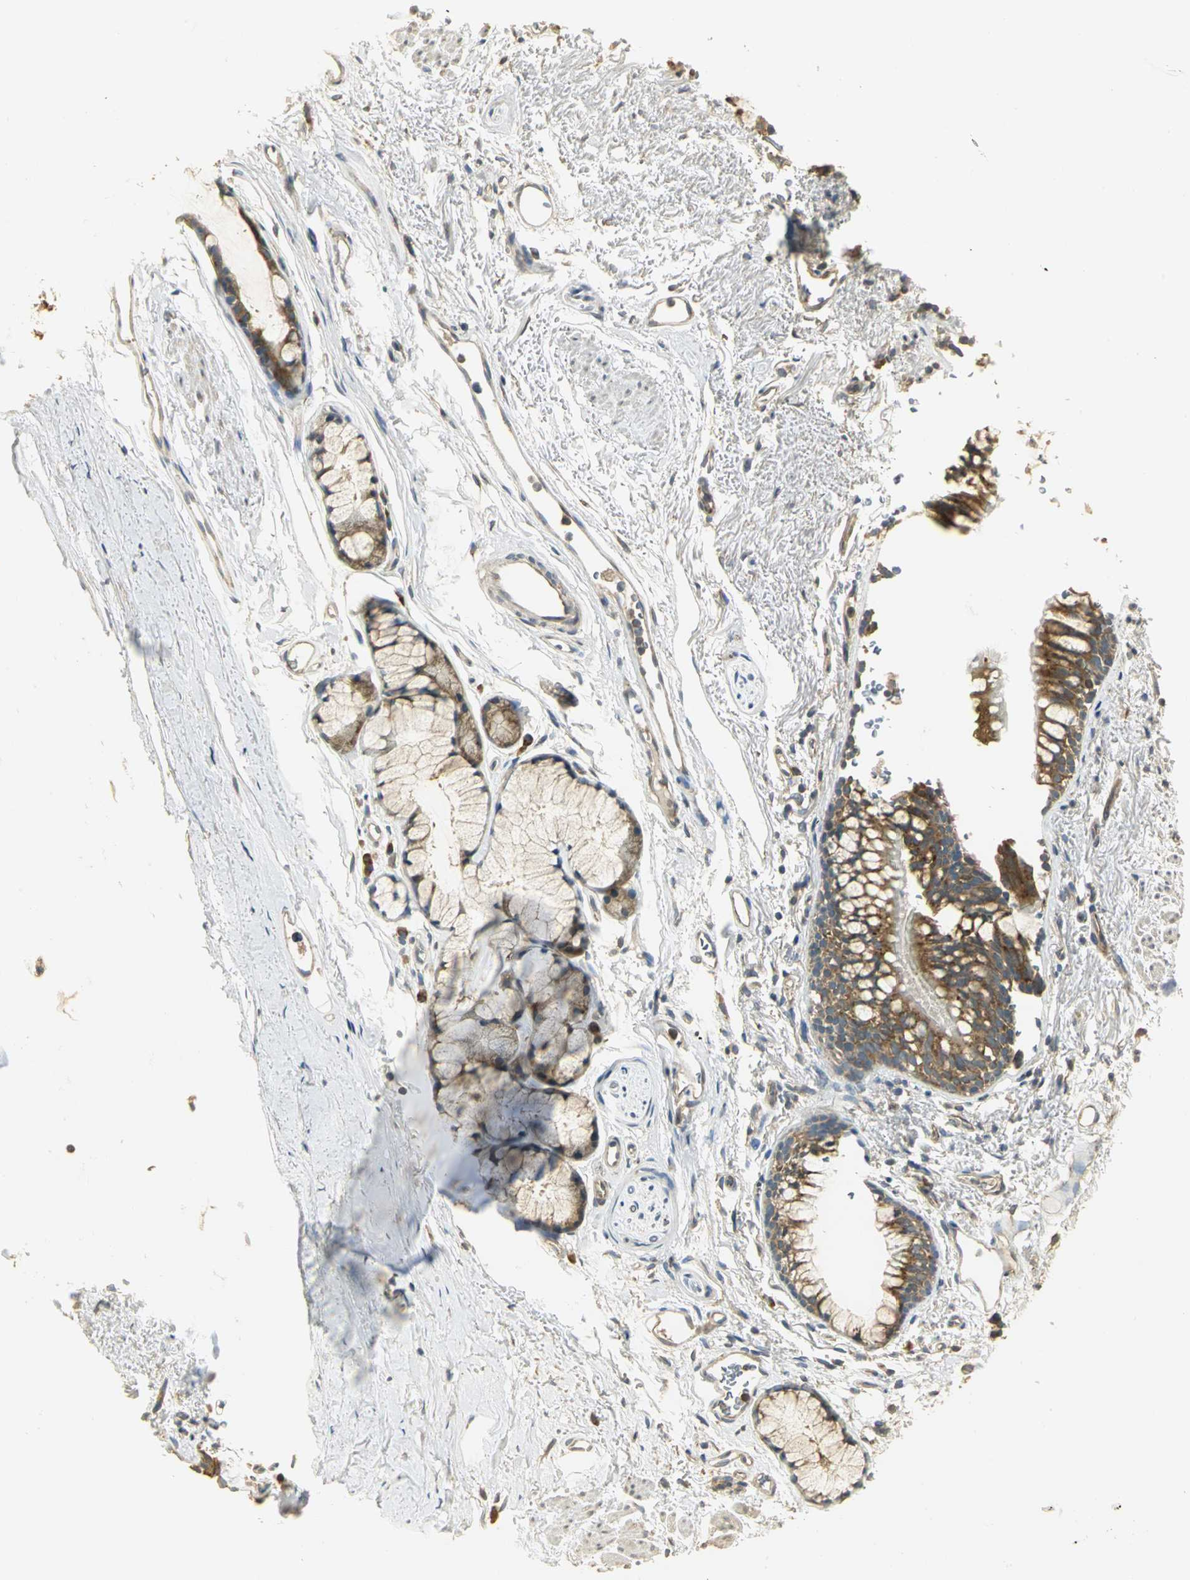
{"staining": {"intensity": "strong", "quantity": ">75%", "location": "cytoplasmic/membranous"}, "tissue": "bronchus", "cell_type": "Respiratory epithelial cells", "image_type": "normal", "snomed": [{"axis": "morphology", "description": "Normal tissue, NOS"}, {"axis": "topography", "description": "Bronchus"}], "caption": "Immunohistochemical staining of normal bronchus exhibits >75% levels of strong cytoplasmic/membranous protein positivity in approximately >75% of respiratory epithelial cells. Ihc stains the protein of interest in brown and the nuclei are stained blue.", "gene": "RARS1", "patient": {"sex": "female", "age": 73}}